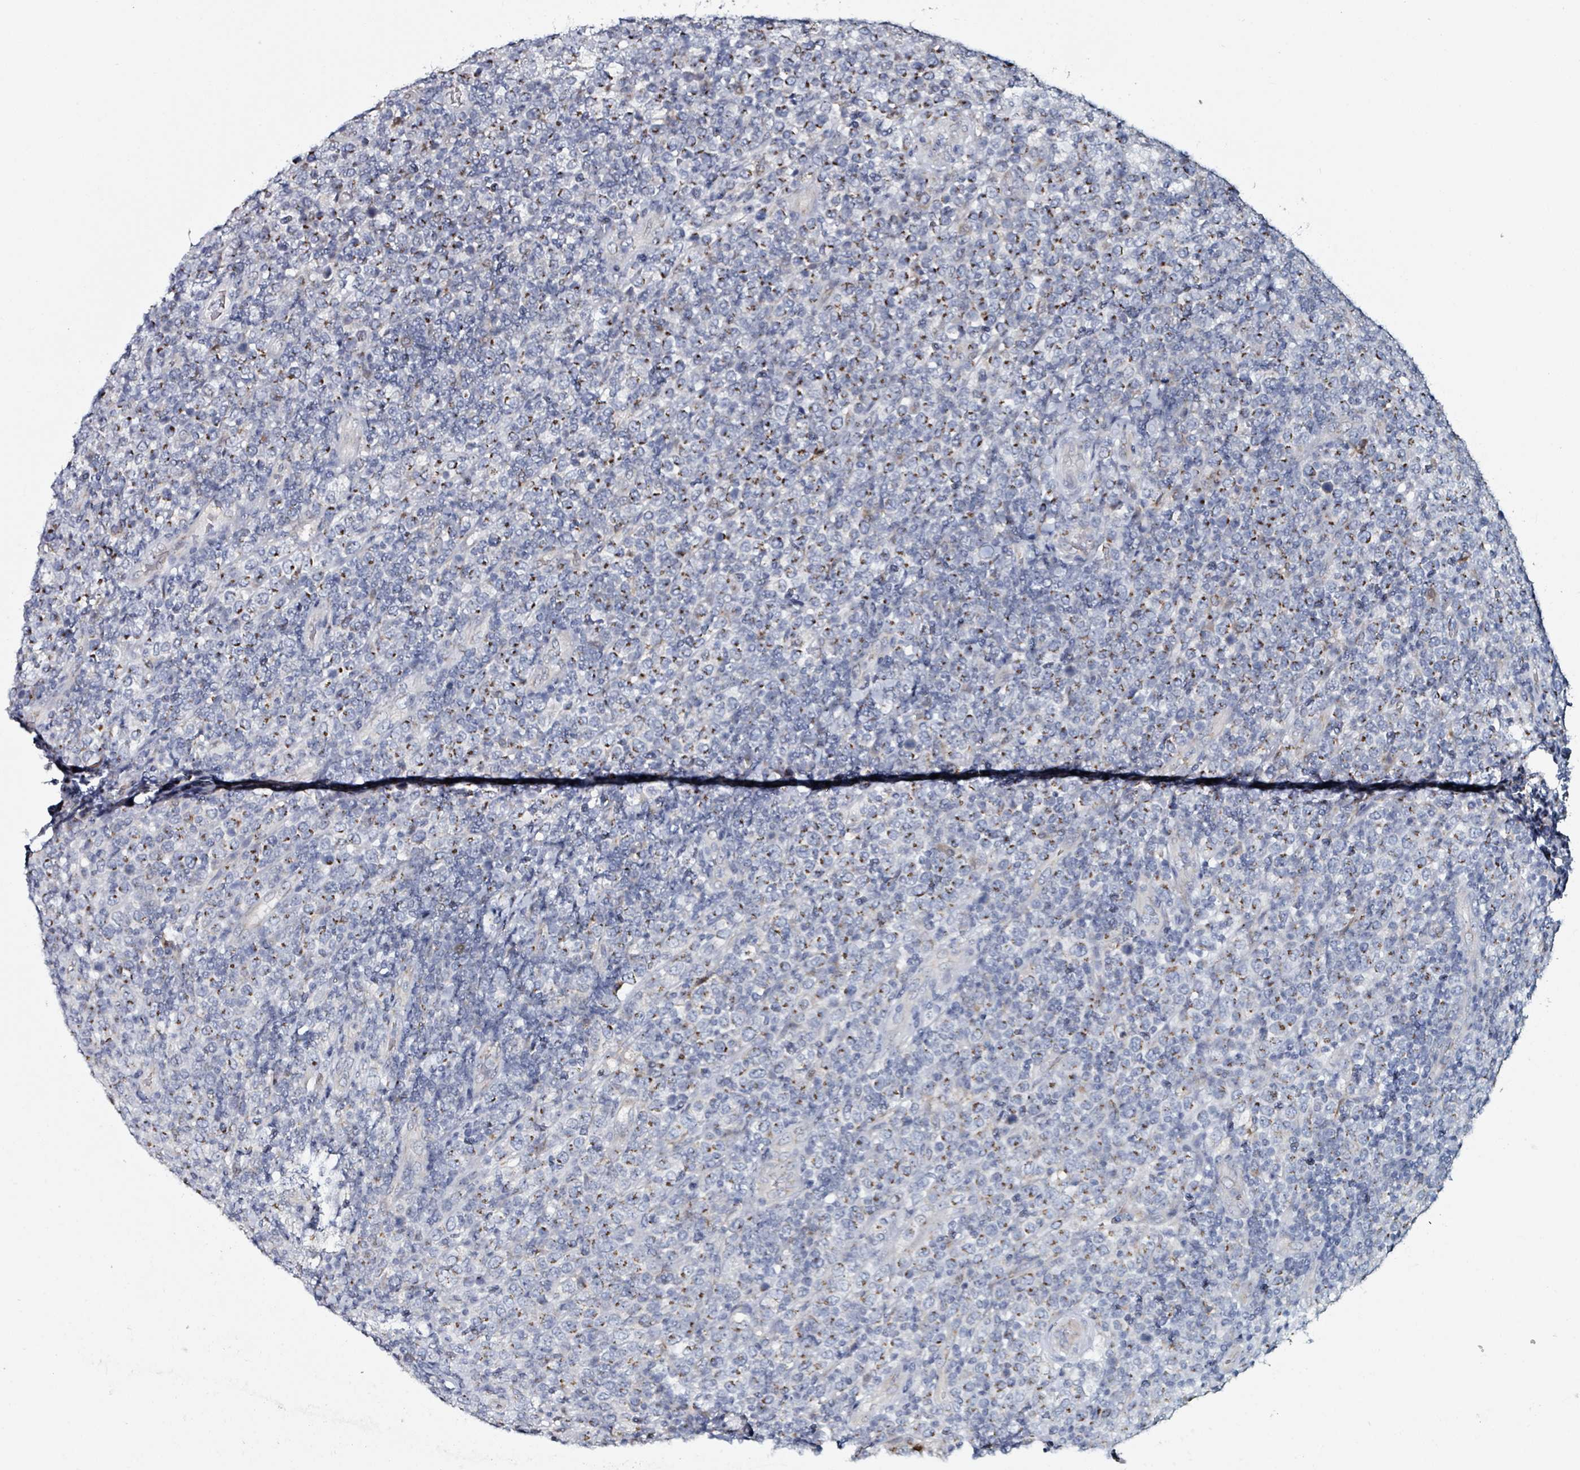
{"staining": {"intensity": "strong", "quantity": "25%-75%", "location": "cytoplasmic/membranous"}, "tissue": "lymphoma", "cell_type": "Tumor cells", "image_type": "cancer", "snomed": [{"axis": "morphology", "description": "Malignant lymphoma, non-Hodgkin's type, High grade"}, {"axis": "topography", "description": "Soft tissue"}], "caption": "DAB immunohistochemical staining of malignant lymphoma, non-Hodgkin's type (high-grade) exhibits strong cytoplasmic/membranous protein staining in approximately 25%-75% of tumor cells.", "gene": "B3GAT3", "patient": {"sex": "female", "age": 56}}